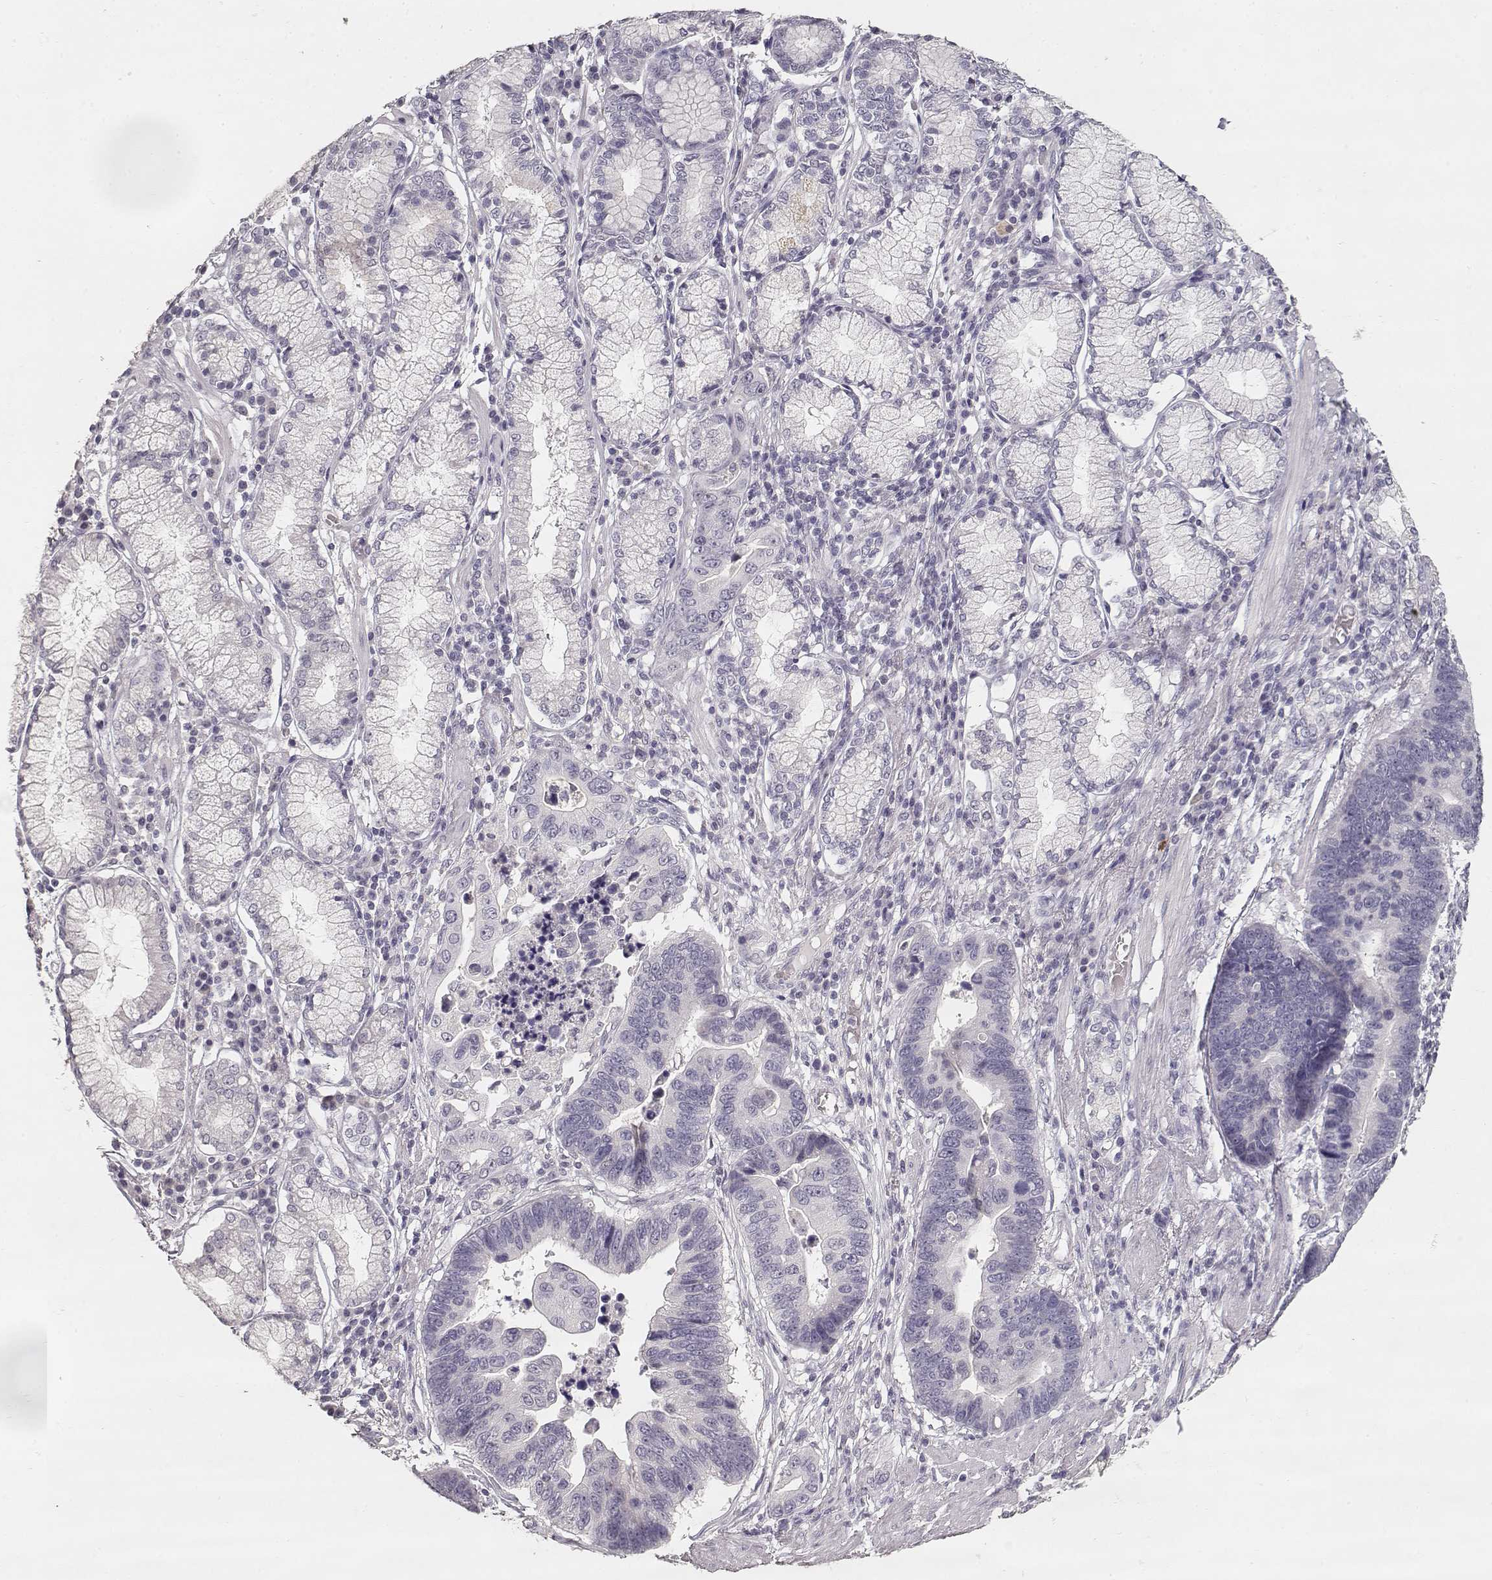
{"staining": {"intensity": "negative", "quantity": "none", "location": "none"}, "tissue": "stomach cancer", "cell_type": "Tumor cells", "image_type": "cancer", "snomed": [{"axis": "morphology", "description": "Adenocarcinoma, NOS"}, {"axis": "topography", "description": "Stomach"}], "caption": "High power microscopy histopathology image of an IHC histopathology image of adenocarcinoma (stomach), revealing no significant expression in tumor cells. (Immunohistochemistry, brightfield microscopy, high magnification).", "gene": "TPH2", "patient": {"sex": "male", "age": 84}}